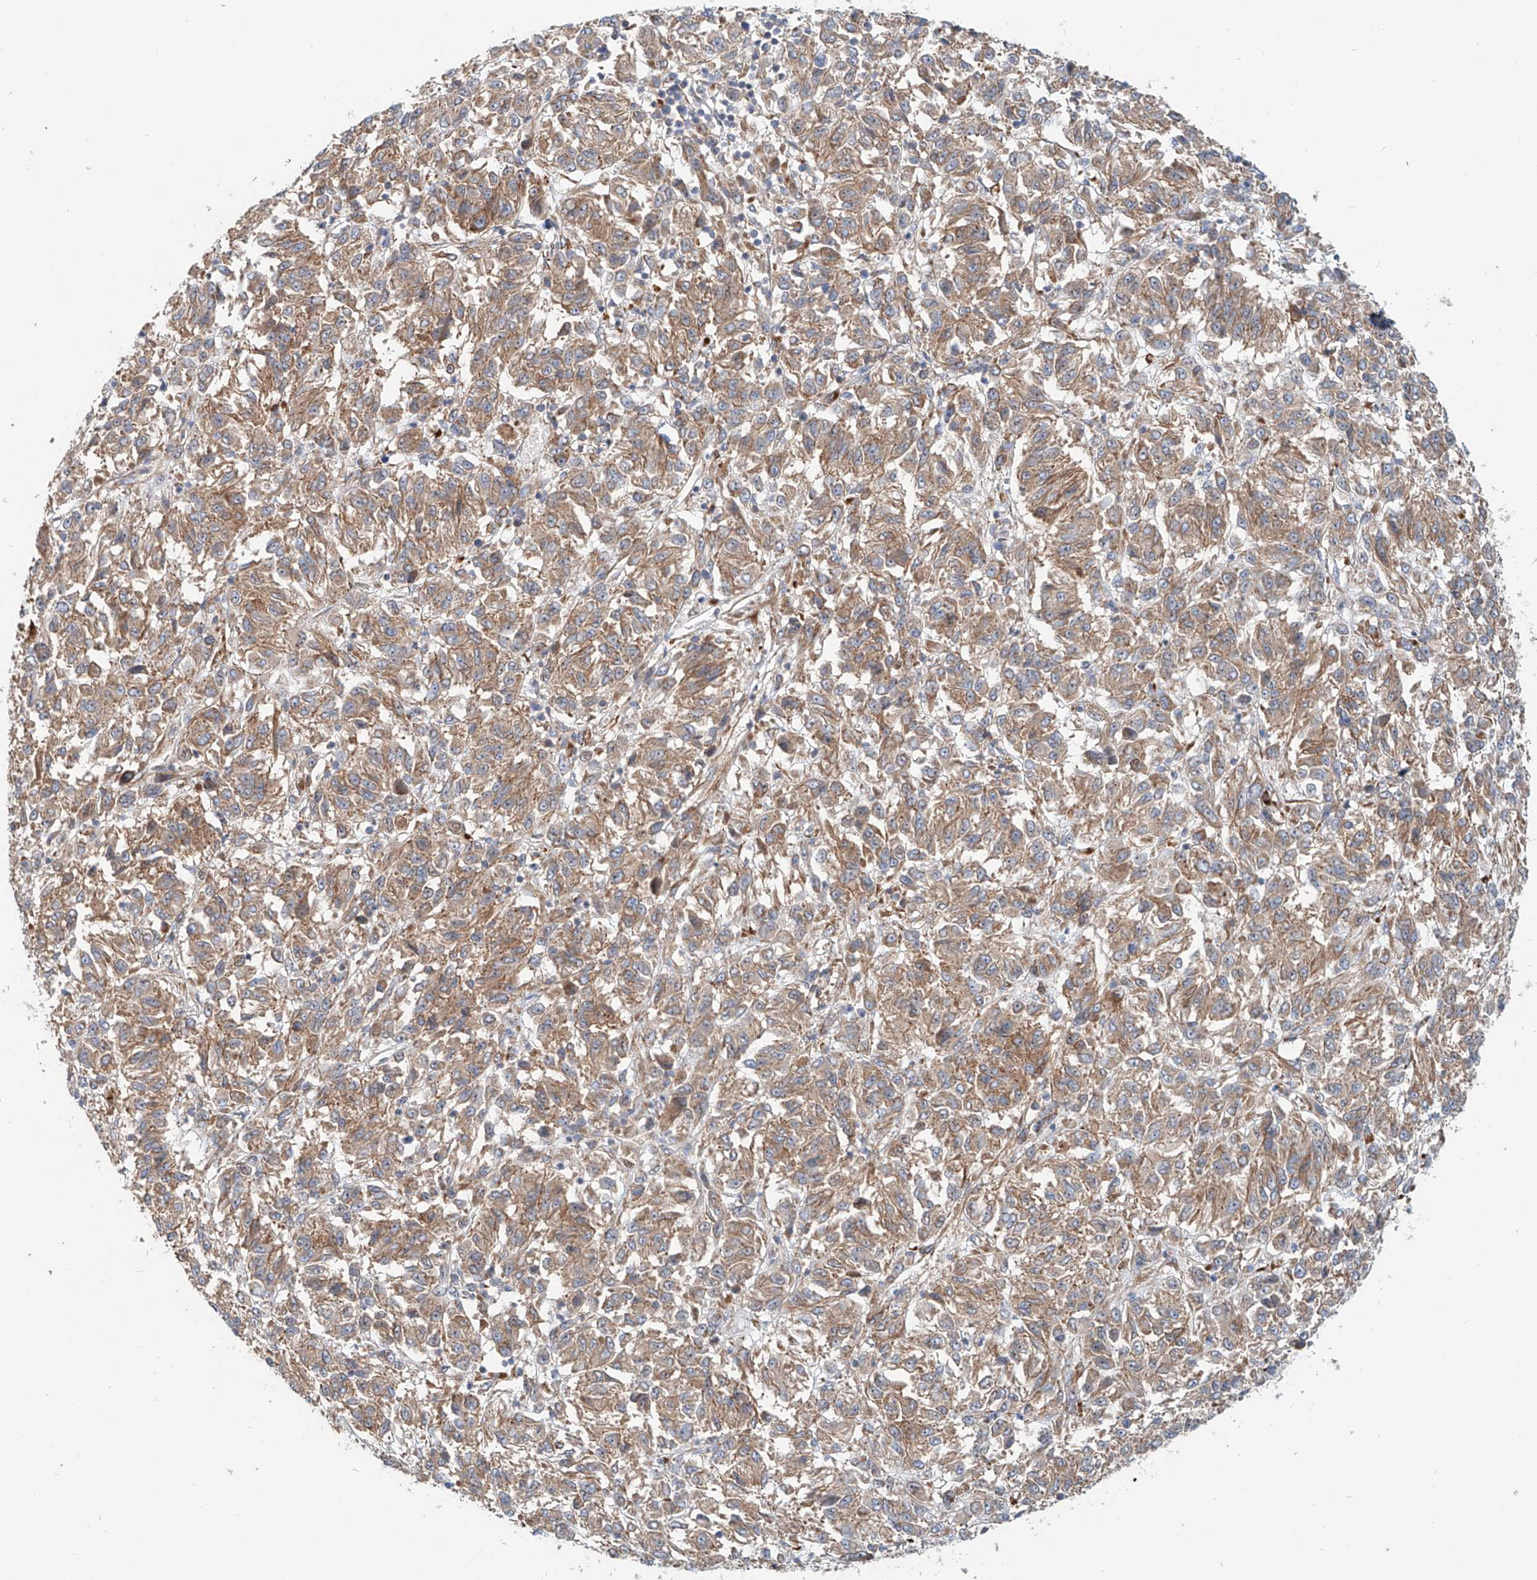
{"staining": {"intensity": "moderate", "quantity": ">75%", "location": "cytoplasmic/membranous"}, "tissue": "melanoma", "cell_type": "Tumor cells", "image_type": "cancer", "snomed": [{"axis": "morphology", "description": "Malignant melanoma, Metastatic site"}, {"axis": "topography", "description": "Lung"}], "caption": "Brown immunohistochemical staining in malignant melanoma (metastatic site) exhibits moderate cytoplasmic/membranous expression in about >75% of tumor cells. The staining was performed using DAB (3,3'-diaminobenzidine) to visualize the protein expression in brown, while the nuclei were stained in blue with hematoxylin (Magnification: 20x).", "gene": "SNAP29", "patient": {"sex": "male", "age": 64}}